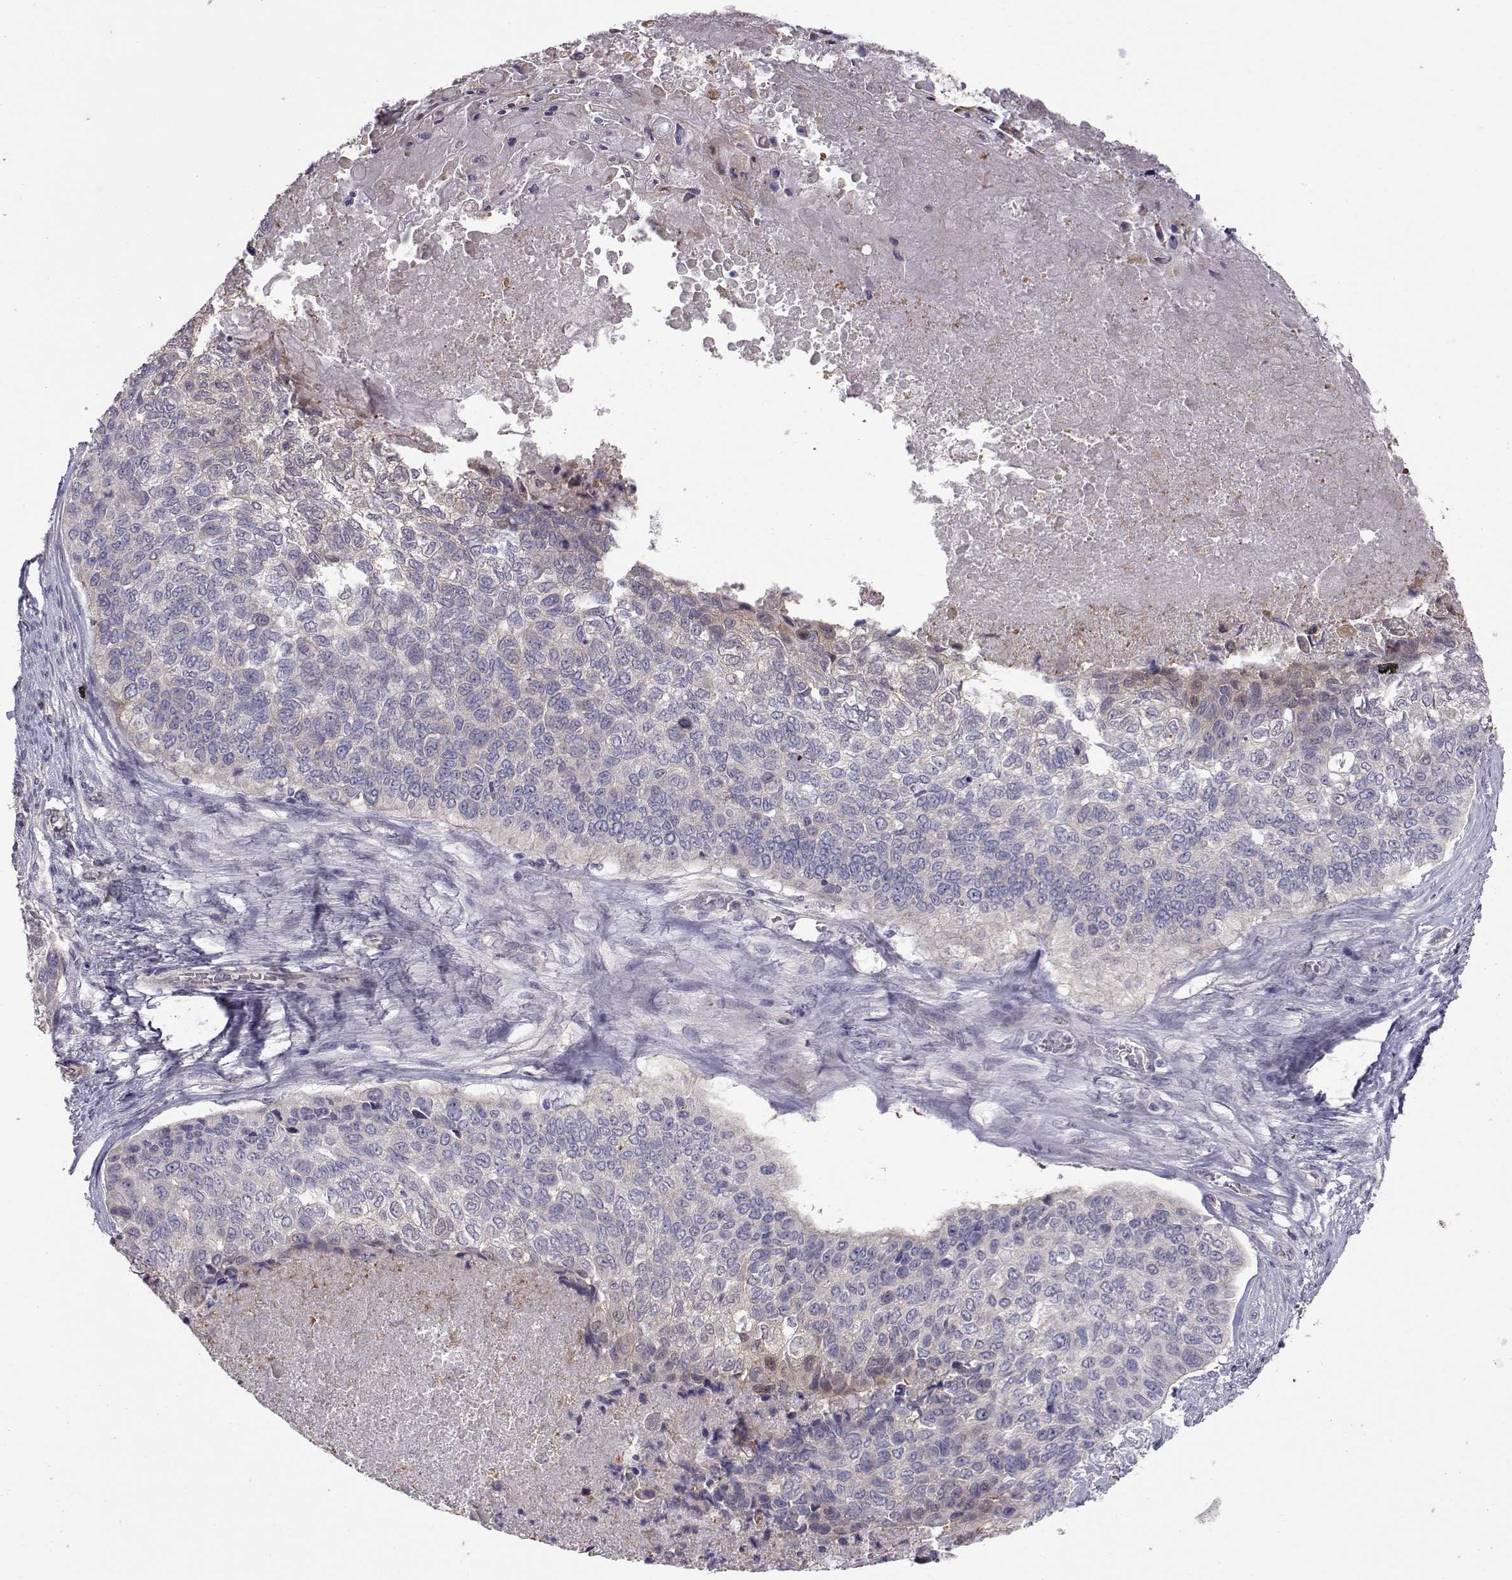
{"staining": {"intensity": "negative", "quantity": "none", "location": "none"}, "tissue": "lung cancer", "cell_type": "Tumor cells", "image_type": "cancer", "snomed": [{"axis": "morphology", "description": "Squamous cell carcinoma, NOS"}, {"axis": "topography", "description": "Lung"}], "caption": "Immunohistochemistry (IHC) of human lung cancer (squamous cell carcinoma) exhibits no expression in tumor cells.", "gene": "NCAM2", "patient": {"sex": "male", "age": 69}}